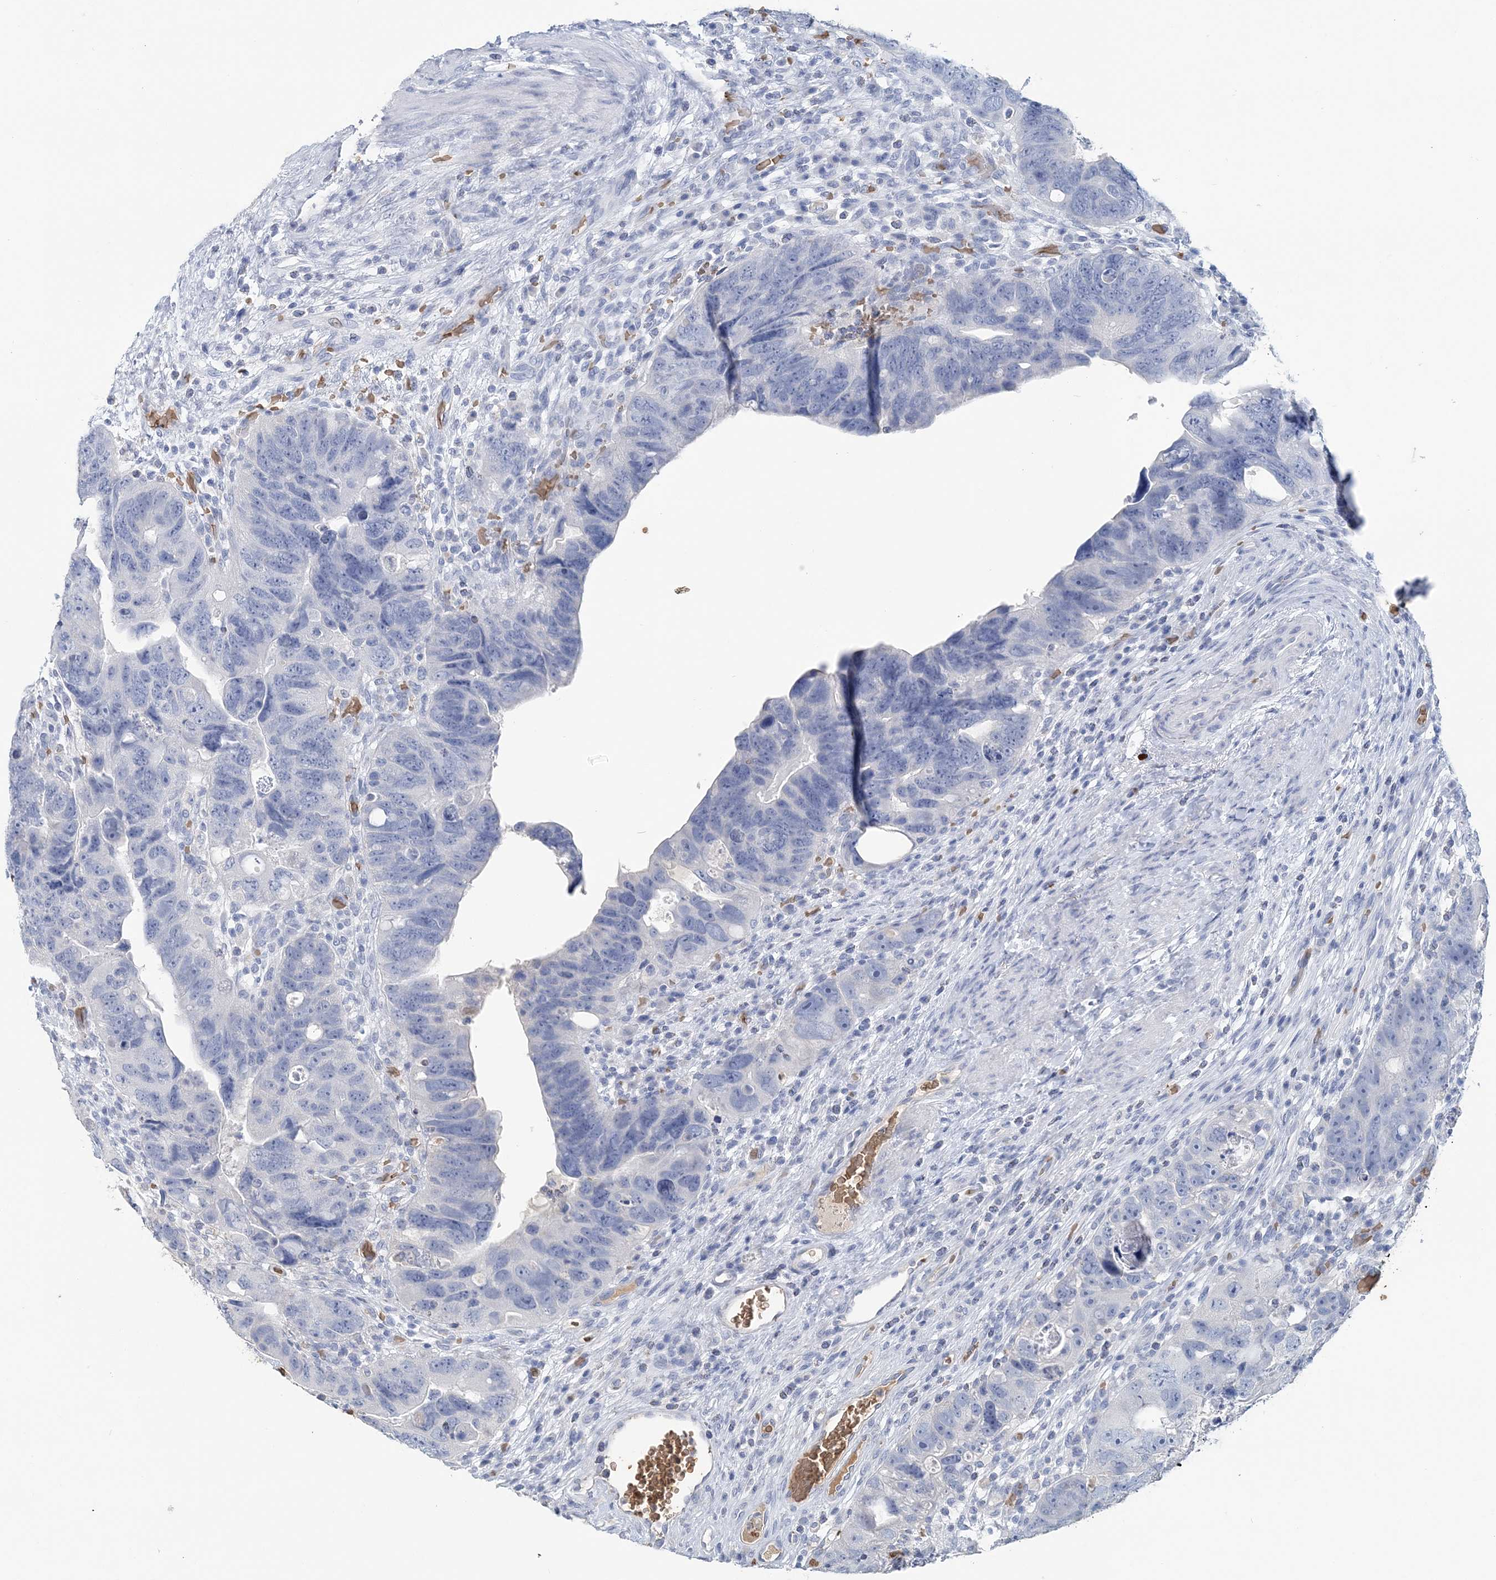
{"staining": {"intensity": "negative", "quantity": "none", "location": "none"}, "tissue": "colorectal cancer", "cell_type": "Tumor cells", "image_type": "cancer", "snomed": [{"axis": "morphology", "description": "Adenocarcinoma, NOS"}, {"axis": "topography", "description": "Rectum"}], "caption": "This is an IHC photomicrograph of human colorectal cancer (adenocarcinoma). There is no staining in tumor cells.", "gene": "HBD", "patient": {"sex": "male", "age": 59}}